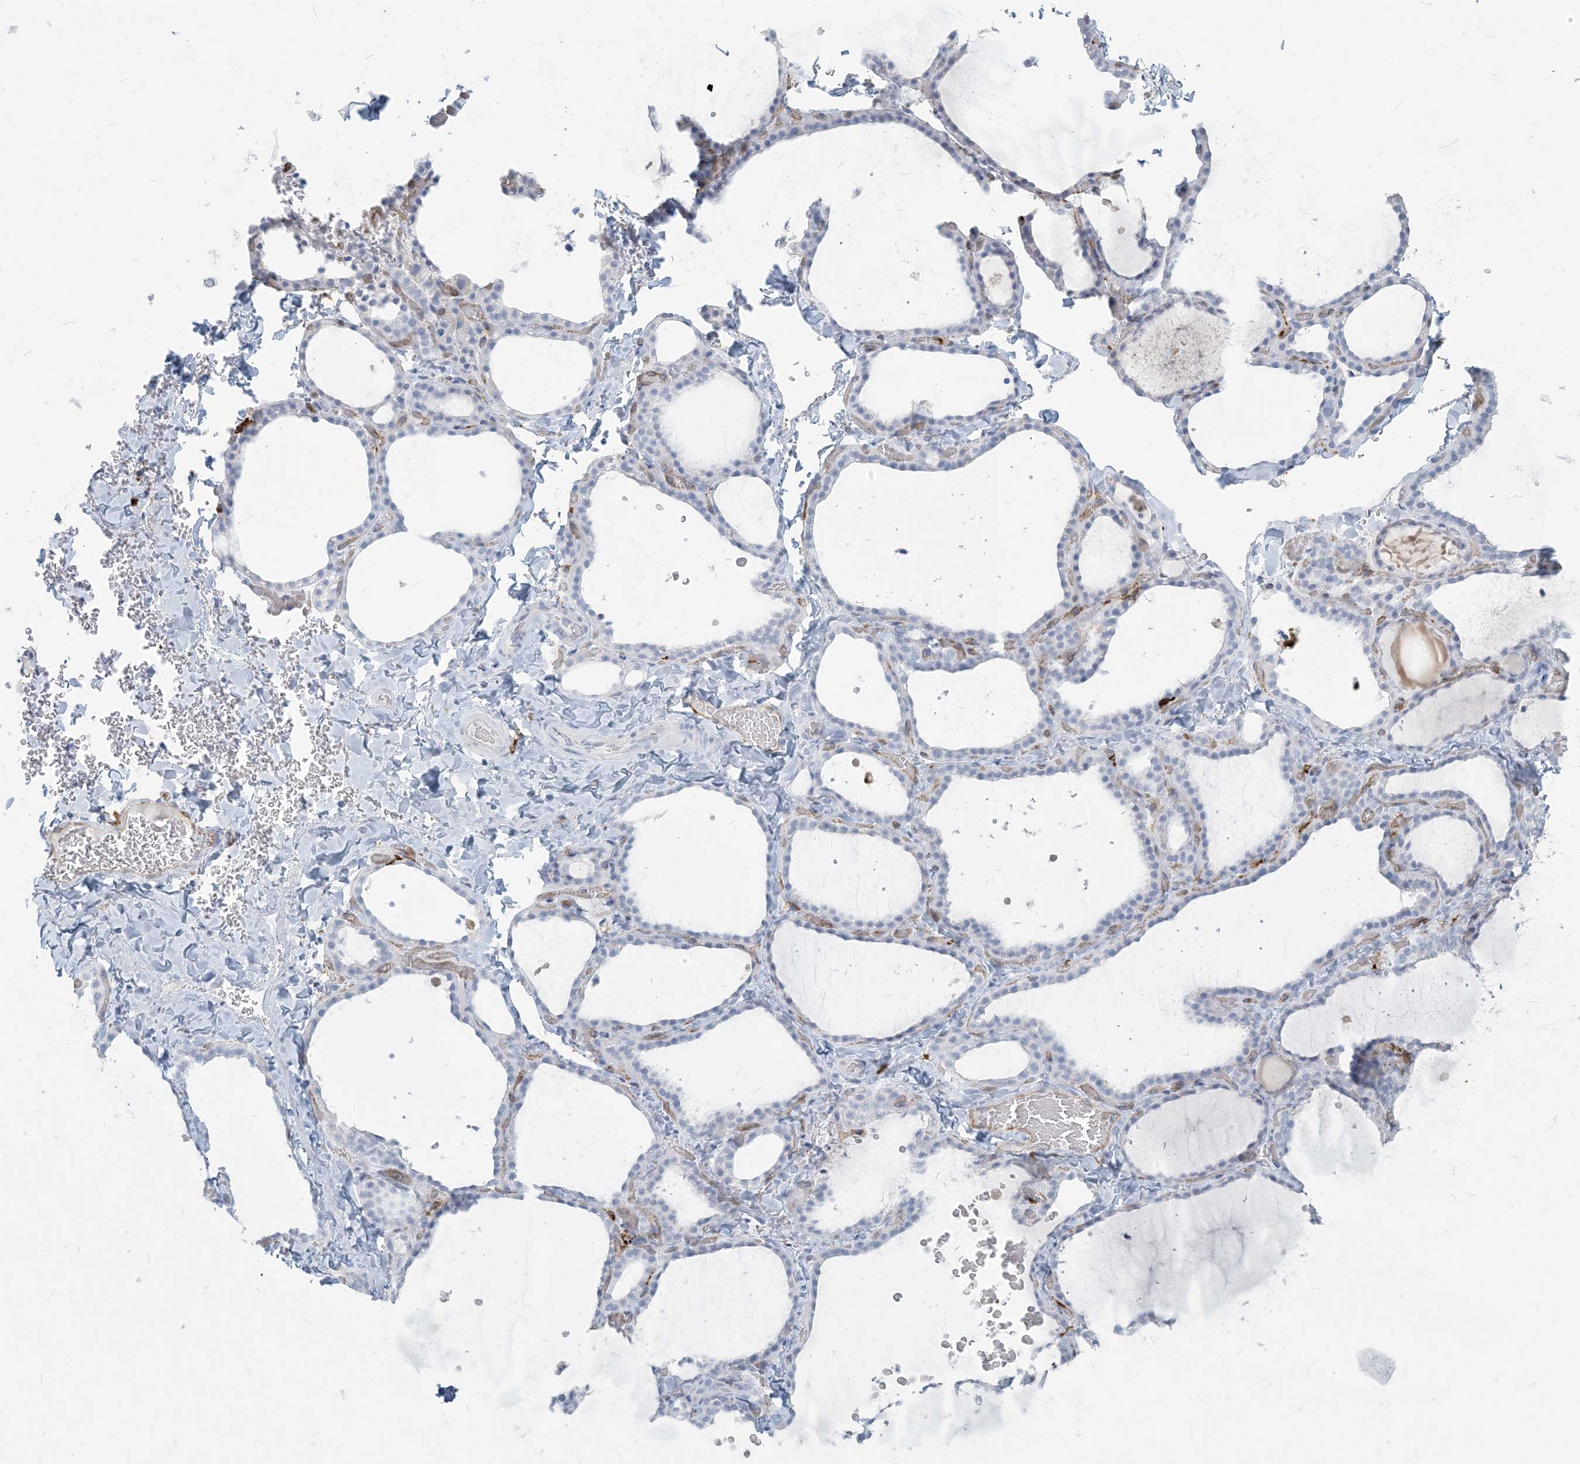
{"staining": {"intensity": "negative", "quantity": "none", "location": "none"}, "tissue": "thyroid gland", "cell_type": "Glandular cells", "image_type": "normal", "snomed": [{"axis": "morphology", "description": "Normal tissue, NOS"}, {"axis": "topography", "description": "Thyroid gland"}], "caption": "High magnification brightfield microscopy of normal thyroid gland stained with DAB (3,3'-diaminobenzidine) (brown) and counterstained with hematoxylin (blue): glandular cells show no significant positivity.", "gene": "HLA", "patient": {"sex": "female", "age": 22}}